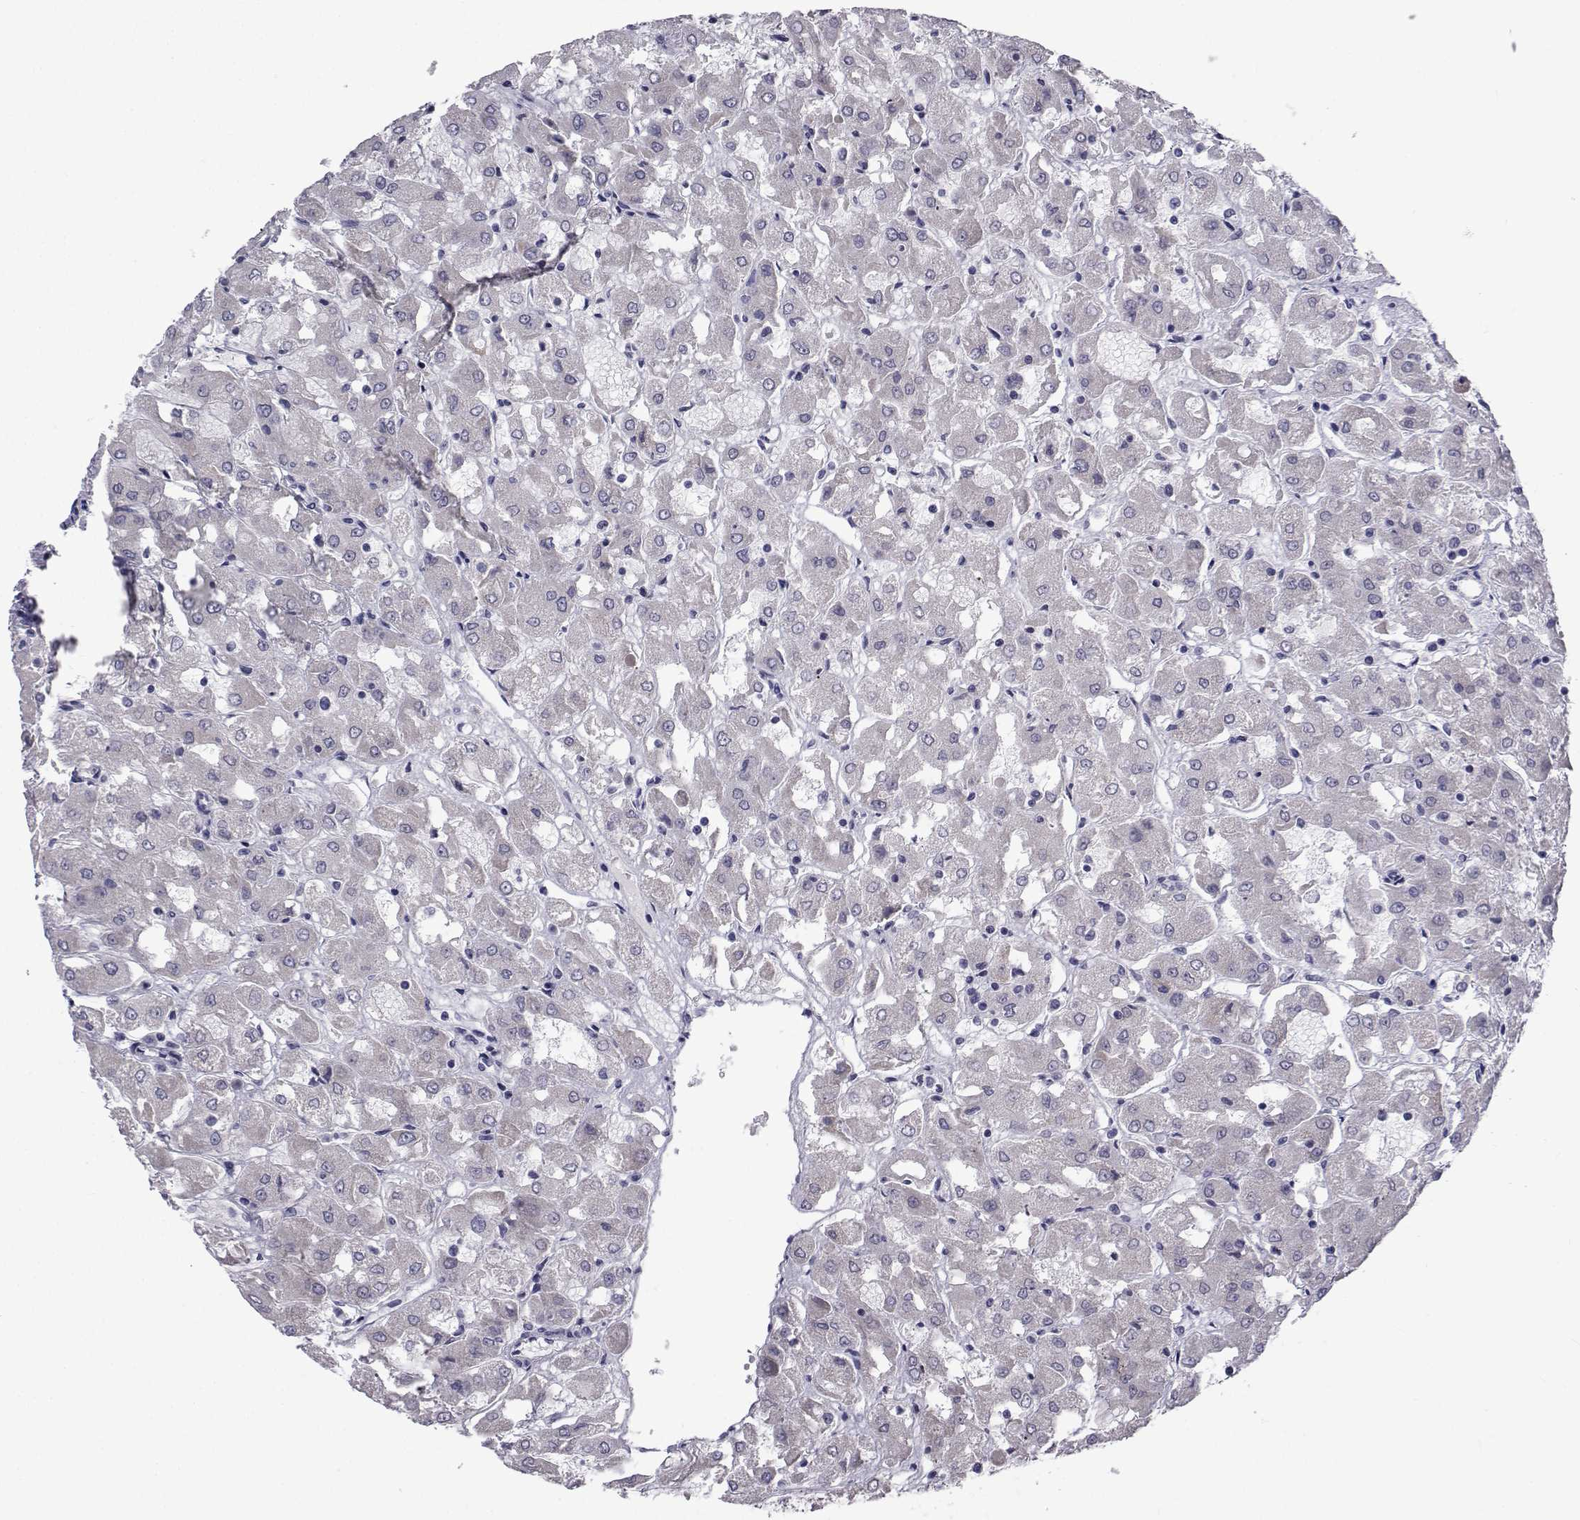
{"staining": {"intensity": "negative", "quantity": "none", "location": "none"}, "tissue": "renal cancer", "cell_type": "Tumor cells", "image_type": "cancer", "snomed": [{"axis": "morphology", "description": "Adenocarcinoma, NOS"}, {"axis": "topography", "description": "Kidney"}], "caption": "Human renal cancer (adenocarcinoma) stained for a protein using IHC exhibits no staining in tumor cells.", "gene": "FDXR", "patient": {"sex": "male", "age": 72}}